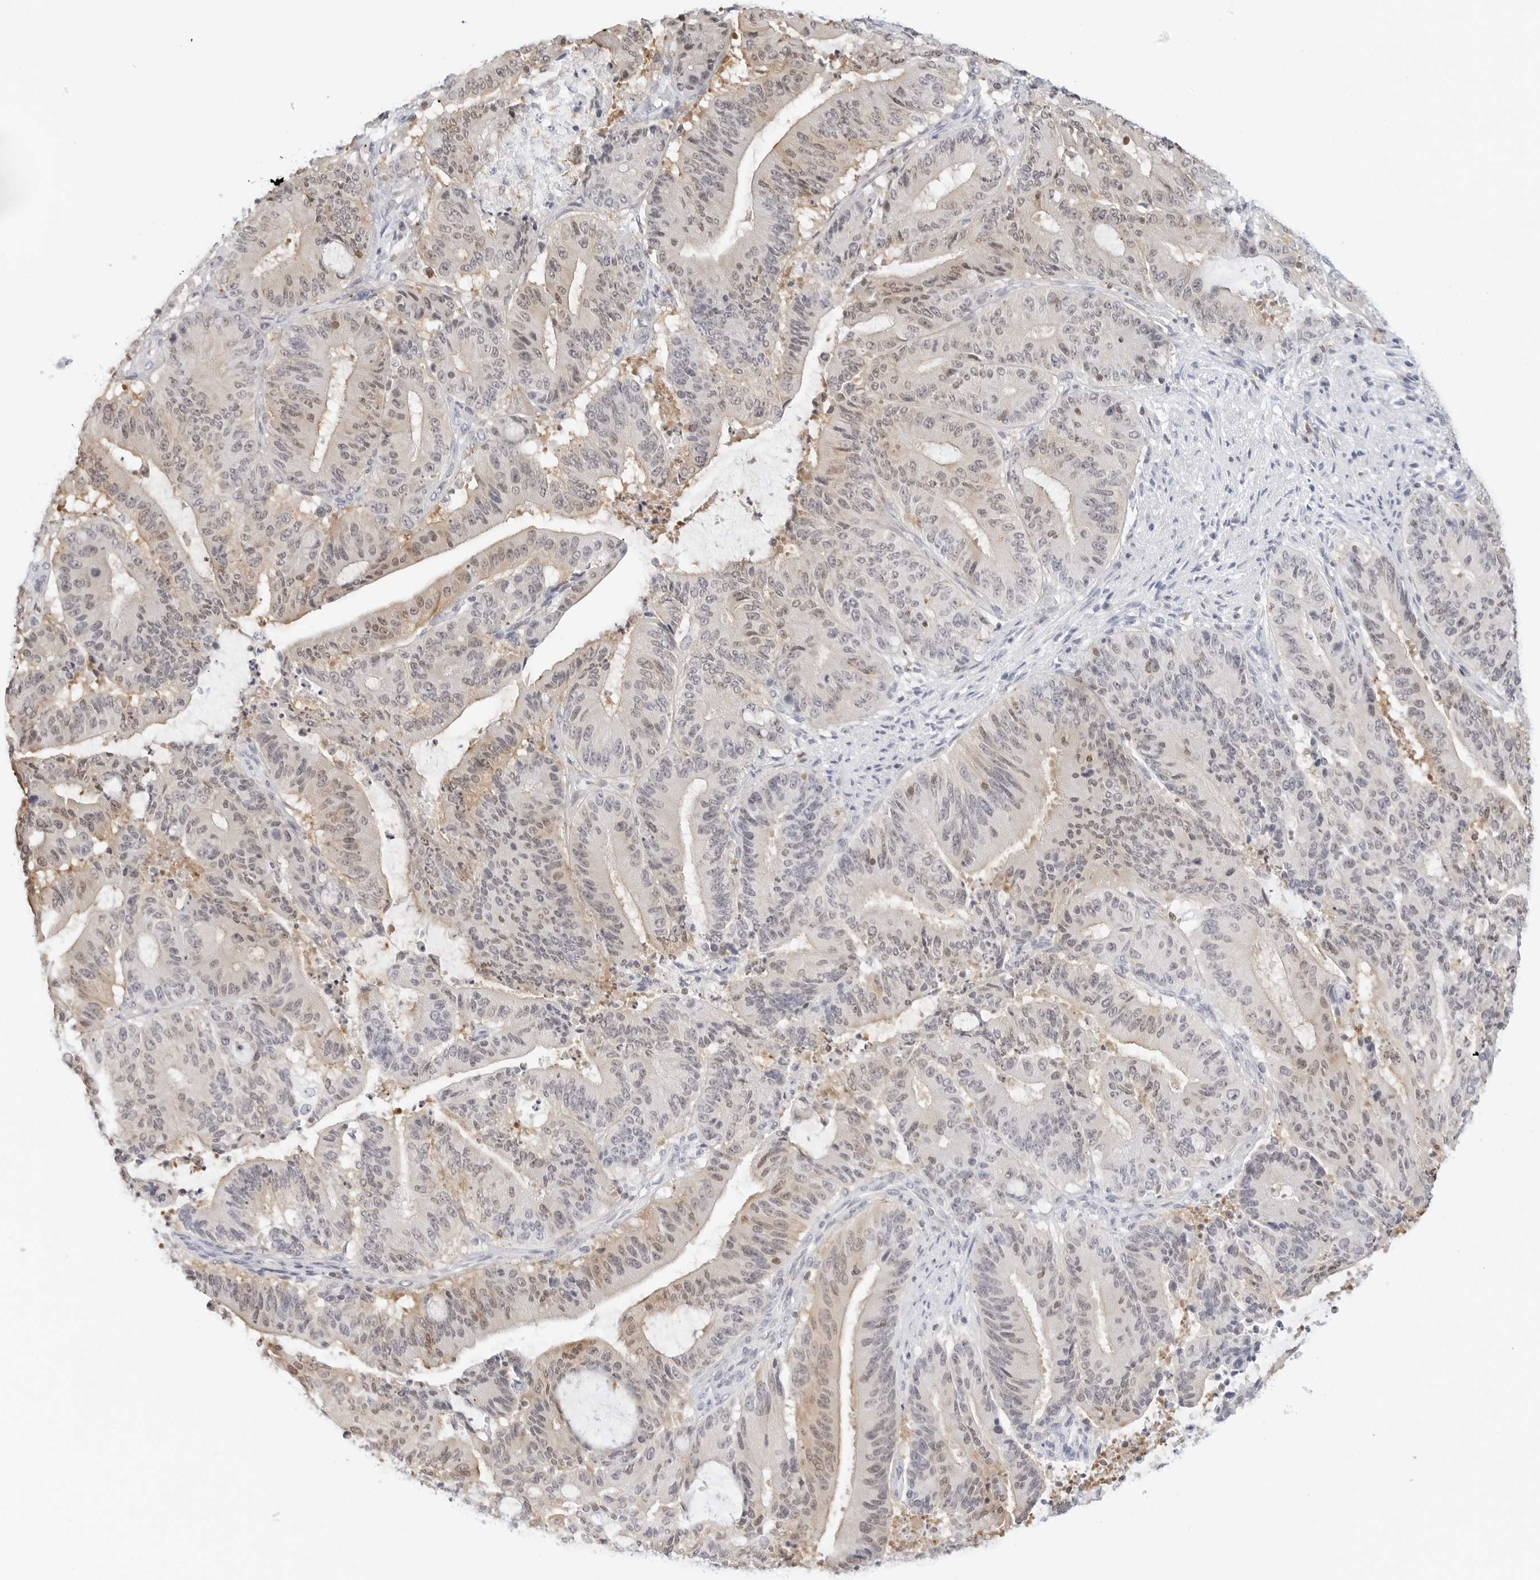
{"staining": {"intensity": "weak", "quantity": "<25%", "location": "cytoplasmic/membranous"}, "tissue": "liver cancer", "cell_type": "Tumor cells", "image_type": "cancer", "snomed": [{"axis": "morphology", "description": "Normal tissue, NOS"}, {"axis": "morphology", "description": "Cholangiocarcinoma"}, {"axis": "topography", "description": "Liver"}, {"axis": "topography", "description": "Peripheral nerve tissue"}], "caption": "An immunohistochemistry image of cholangiocarcinoma (liver) is shown. There is no staining in tumor cells of cholangiocarcinoma (liver).", "gene": "SLC9A3R1", "patient": {"sex": "female", "age": 73}}